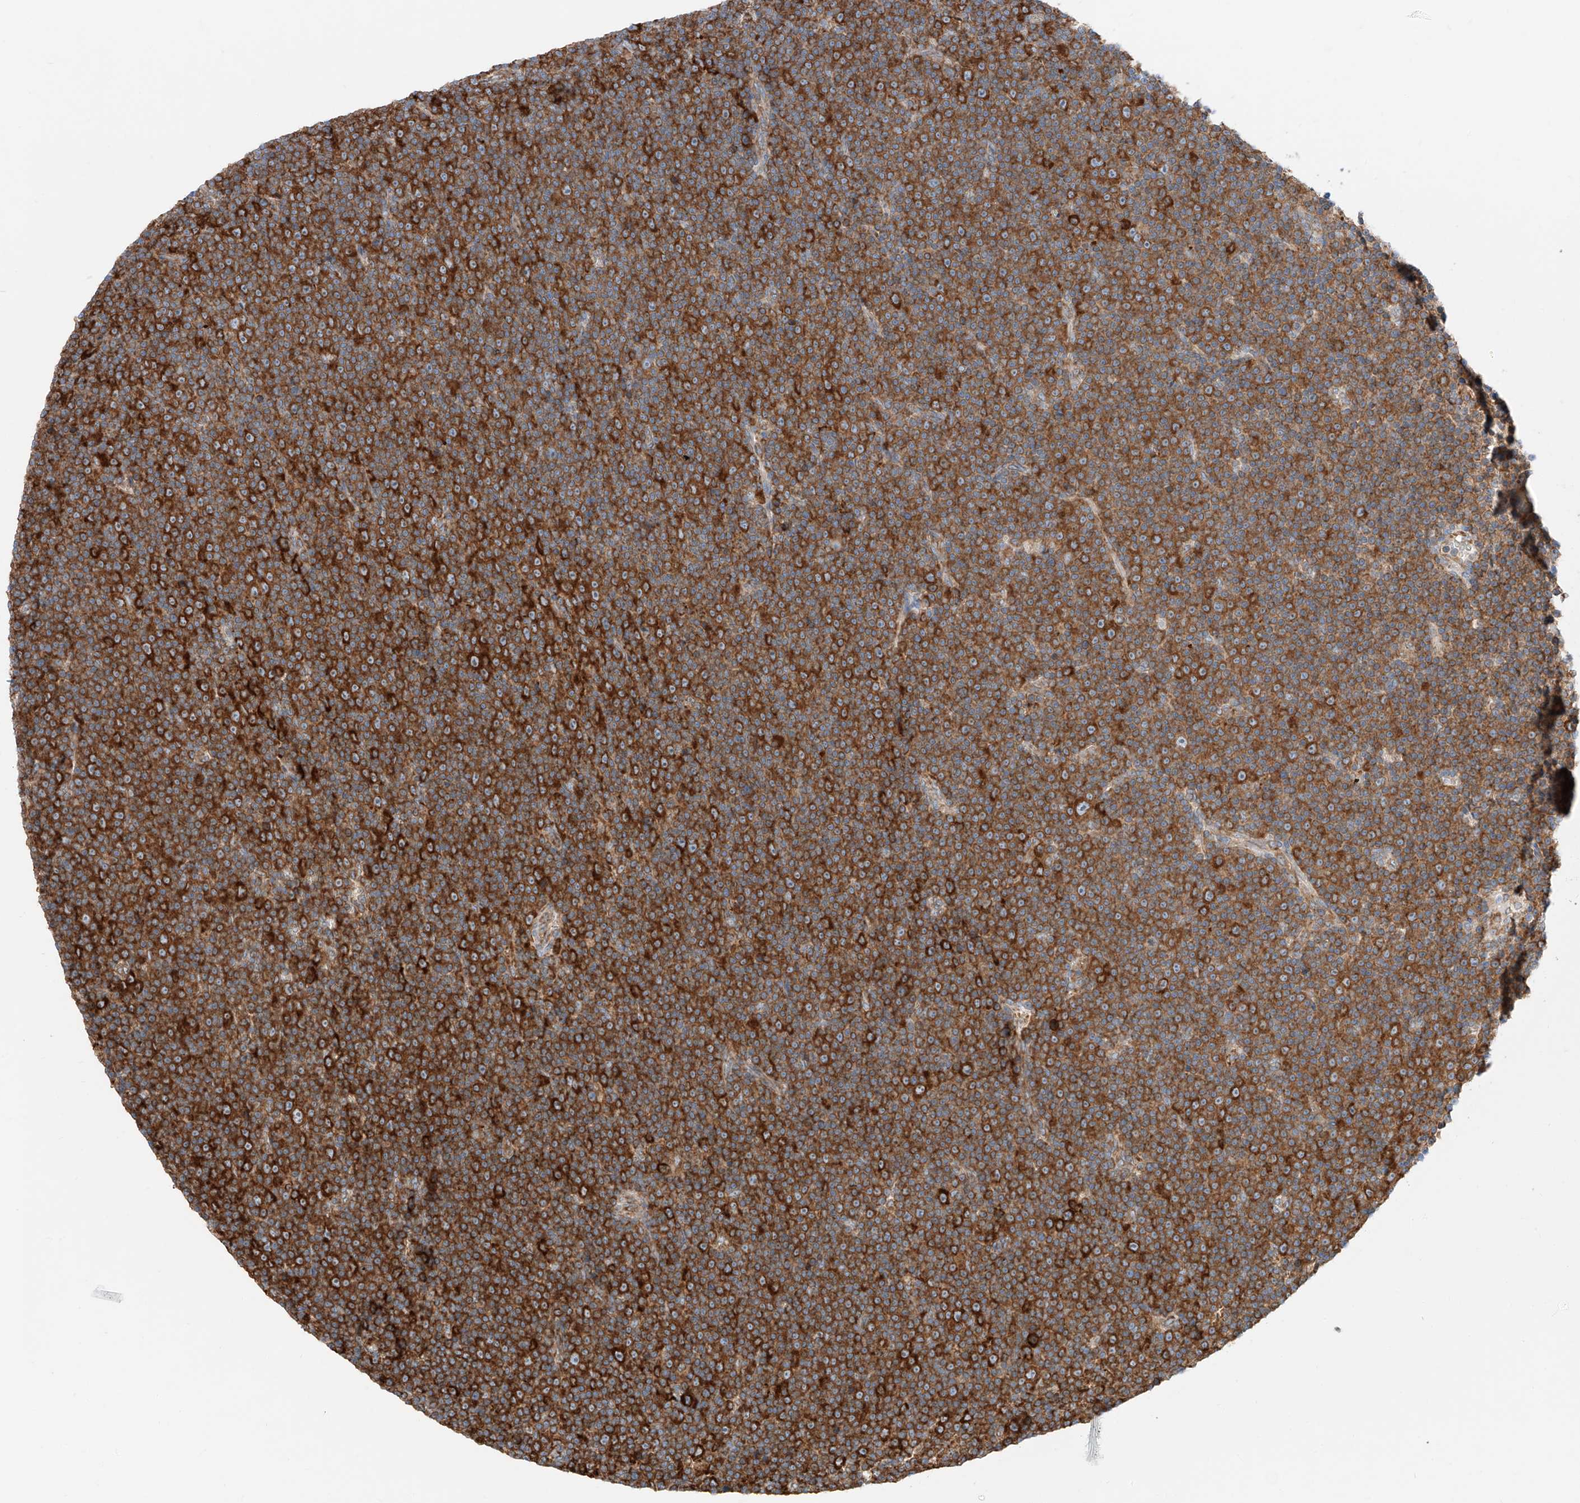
{"staining": {"intensity": "strong", "quantity": ">75%", "location": "cytoplasmic/membranous"}, "tissue": "lymphoma", "cell_type": "Tumor cells", "image_type": "cancer", "snomed": [{"axis": "morphology", "description": "Malignant lymphoma, non-Hodgkin's type, Low grade"}, {"axis": "topography", "description": "Lymph node"}], "caption": "The immunohistochemical stain shows strong cytoplasmic/membranous positivity in tumor cells of lymphoma tissue.", "gene": "CRELD1", "patient": {"sex": "female", "age": 67}}